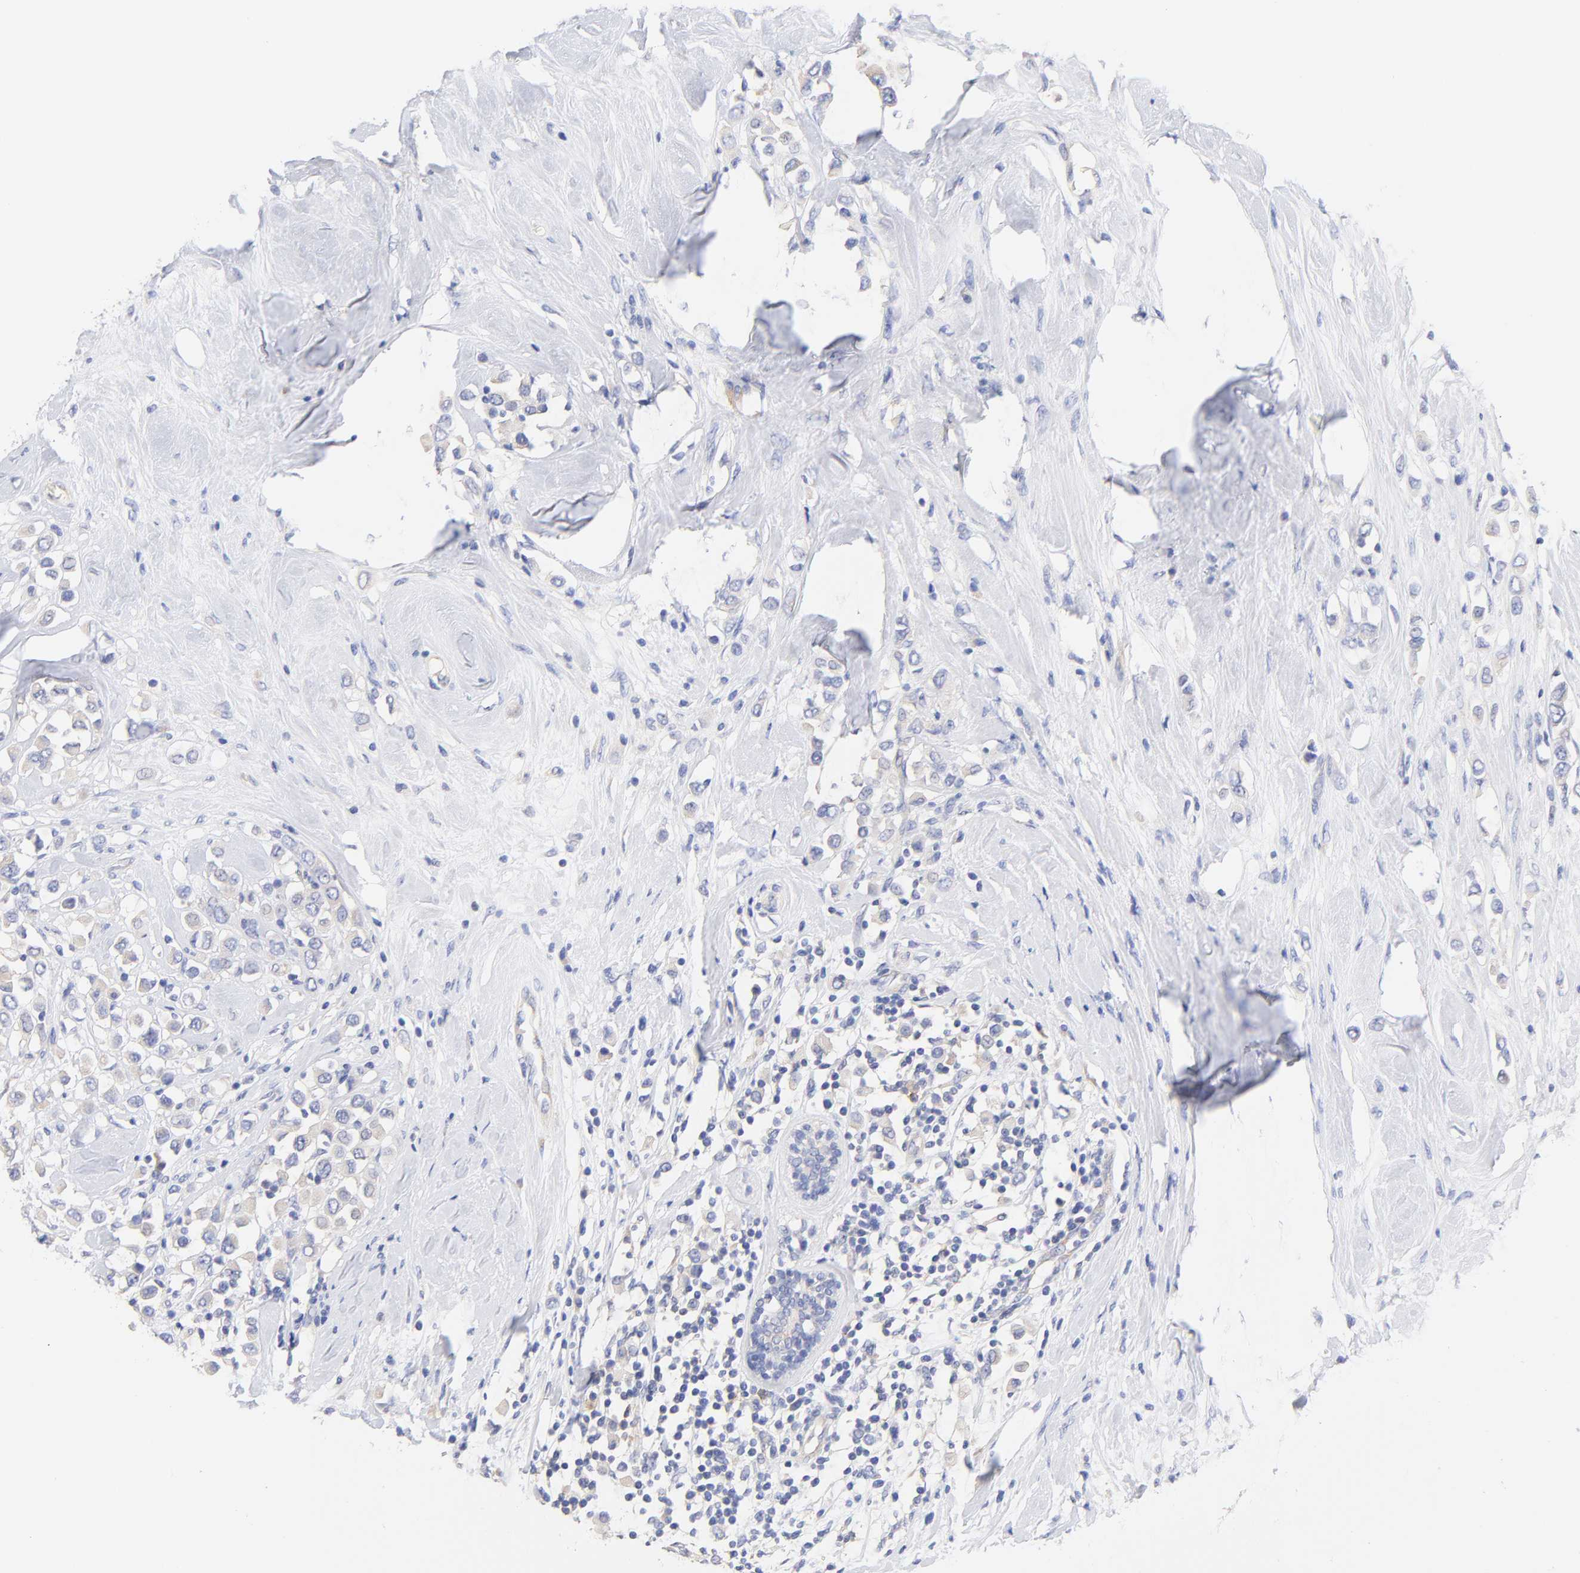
{"staining": {"intensity": "weak", "quantity": ">75%", "location": "cytoplasmic/membranous"}, "tissue": "breast cancer", "cell_type": "Tumor cells", "image_type": "cancer", "snomed": [{"axis": "morphology", "description": "Duct carcinoma"}, {"axis": "topography", "description": "Breast"}], "caption": "Breast cancer (infiltrating ductal carcinoma) was stained to show a protein in brown. There is low levels of weak cytoplasmic/membranous staining in about >75% of tumor cells. Using DAB (3,3'-diaminobenzidine) (brown) and hematoxylin (blue) stains, captured at high magnification using brightfield microscopy.", "gene": "TNFRSF13C", "patient": {"sex": "female", "age": 61}}